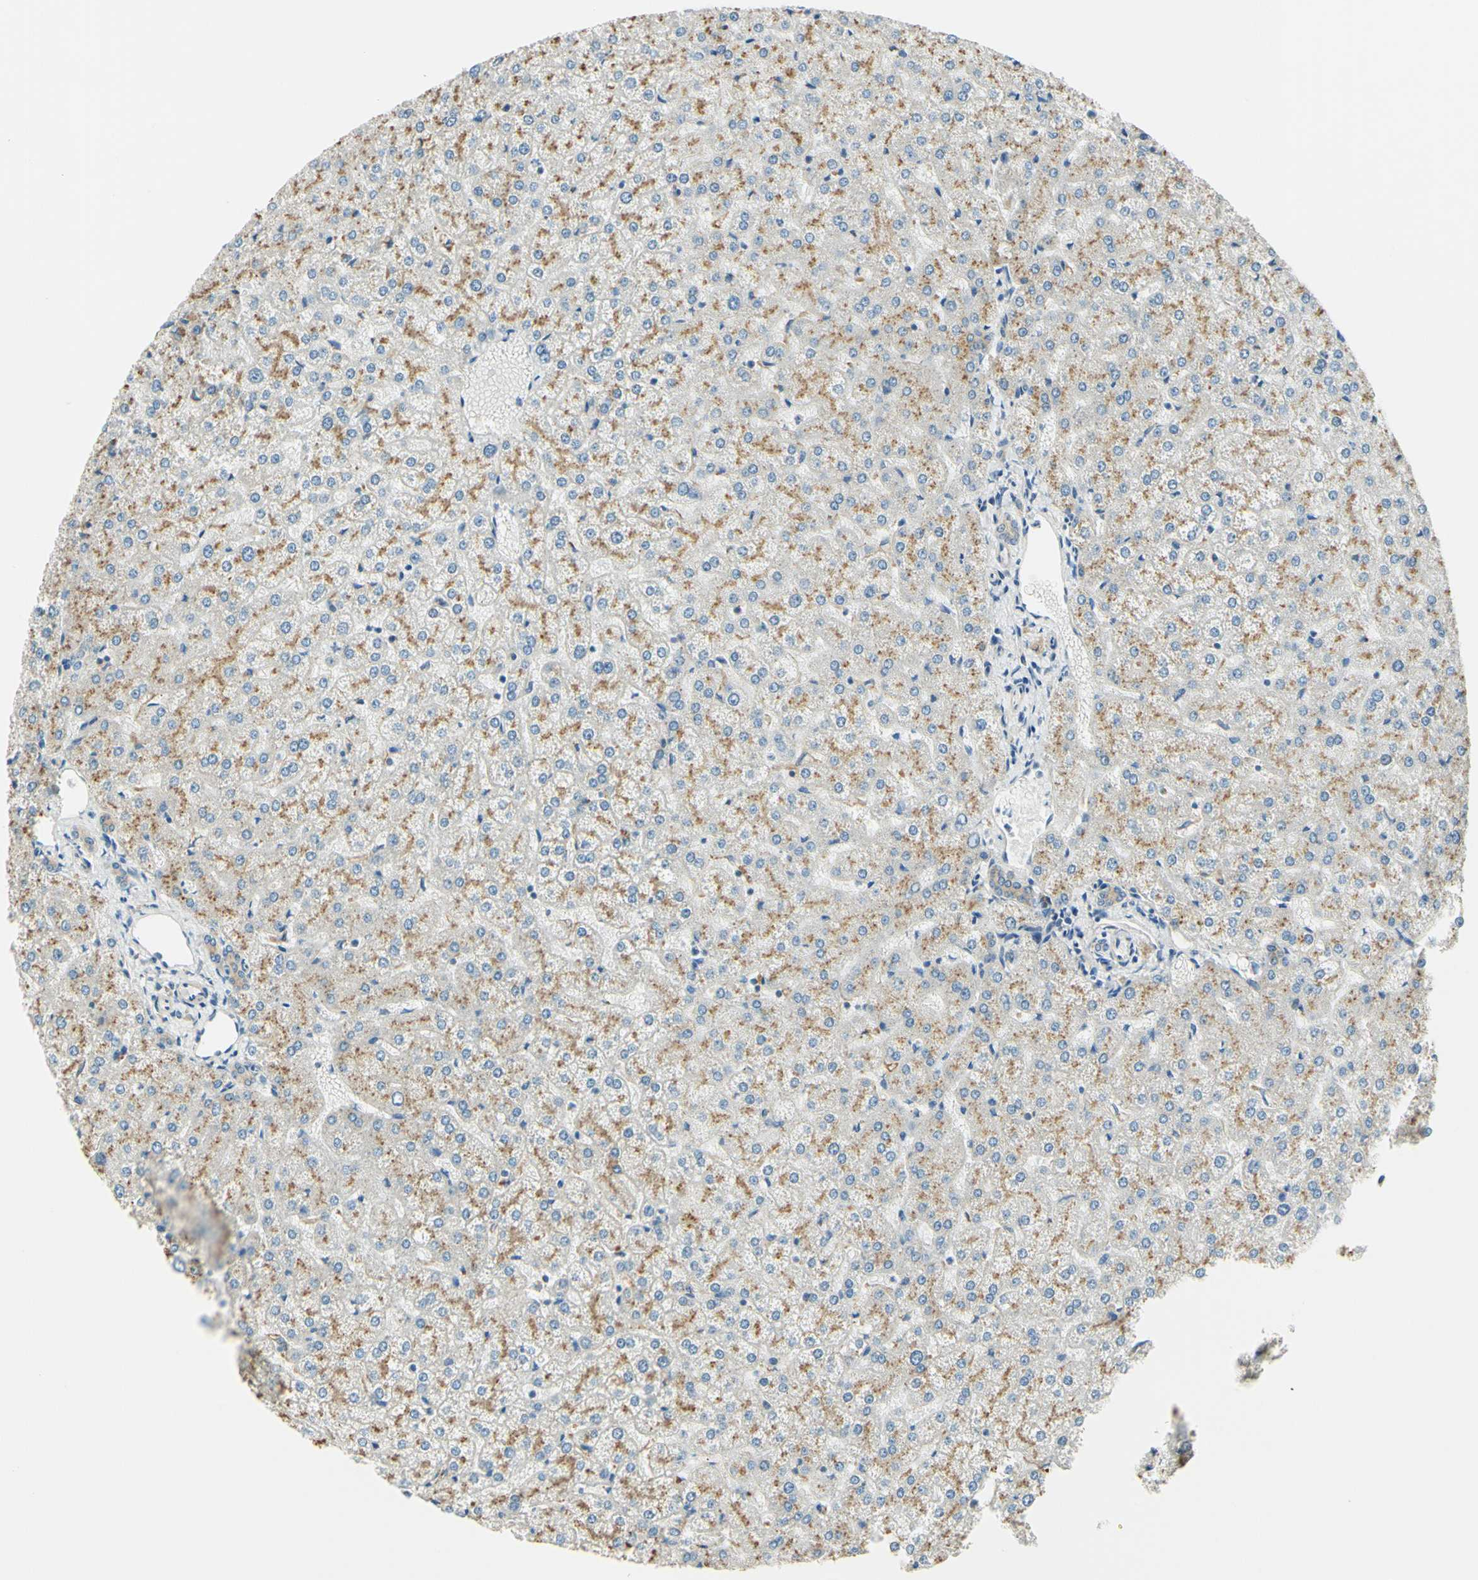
{"staining": {"intensity": "moderate", "quantity": ">75%", "location": "cytoplasmic/membranous"}, "tissue": "liver", "cell_type": "Cholangiocytes", "image_type": "normal", "snomed": [{"axis": "morphology", "description": "Normal tissue, NOS"}, {"axis": "topography", "description": "Liver"}], "caption": "IHC of unremarkable liver exhibits medium levels of moderate cytoplasmic/membranous positivity in about >75% of cholangiocytes.", "gene": "LAMA3", "patient": {"sex": "female", "age": 32}}